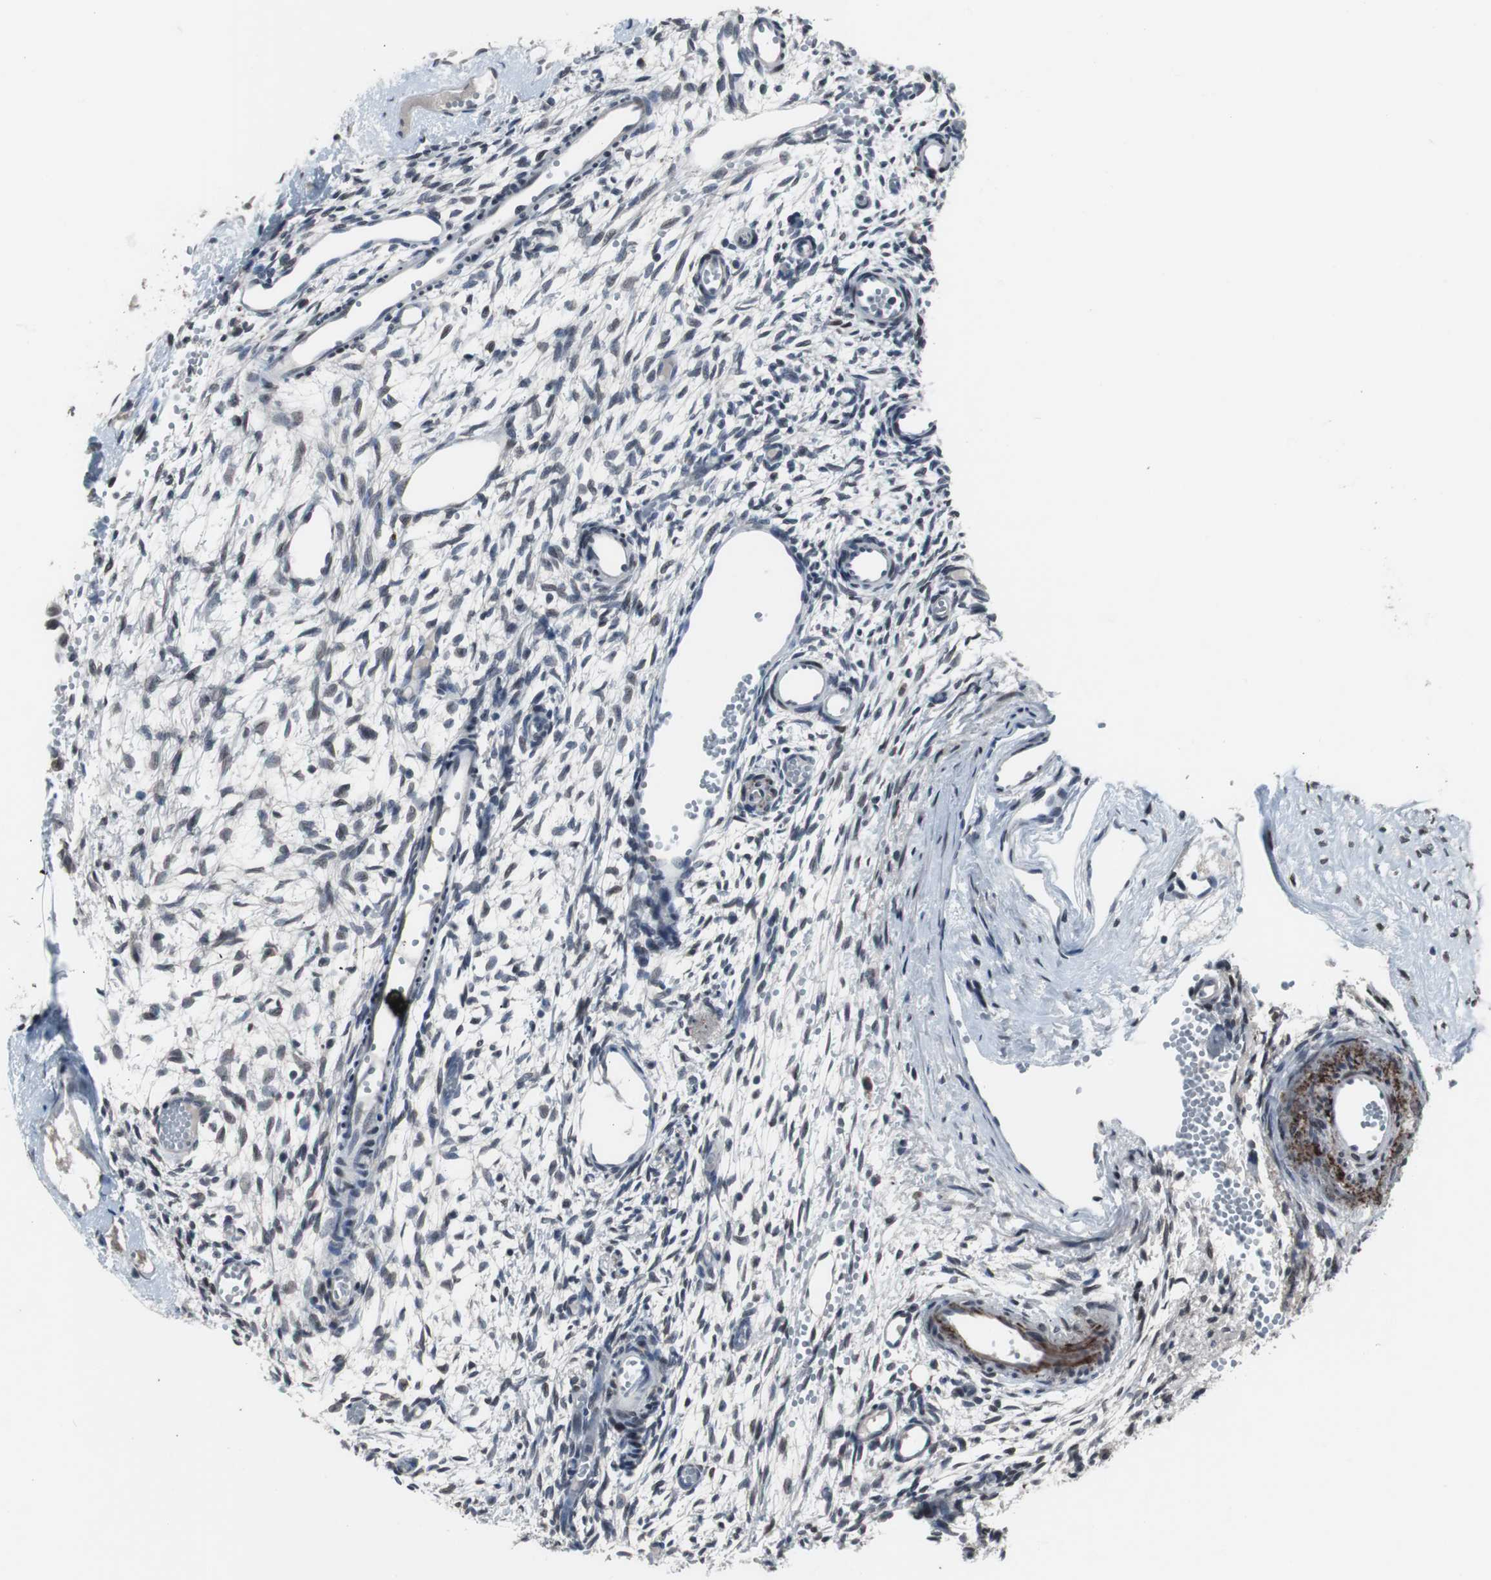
{"staining": {"intensity": "moderate", "quantity": ">75%", "location": "nuclear"}, "tissue": "ovary", "cell_type": "Ovarian stroma cells", "image_type": "normal", "snomed": [{"axis": "morphology", "description": "Normal tissue, NOS"}, {"axis": "topography", "description": "Ovary"}], "caption": "The micrograph demonstrates a brown stain indicating the presence of a protein in the nuclear of ovarian stroma cells in ovary. (Stains: DAB in brown, nuclei in blue, Microscopy: brightfield microscopy at high magnification).", "gene": "FOXP4", "patient": {"sex": "female", "age": 35}}